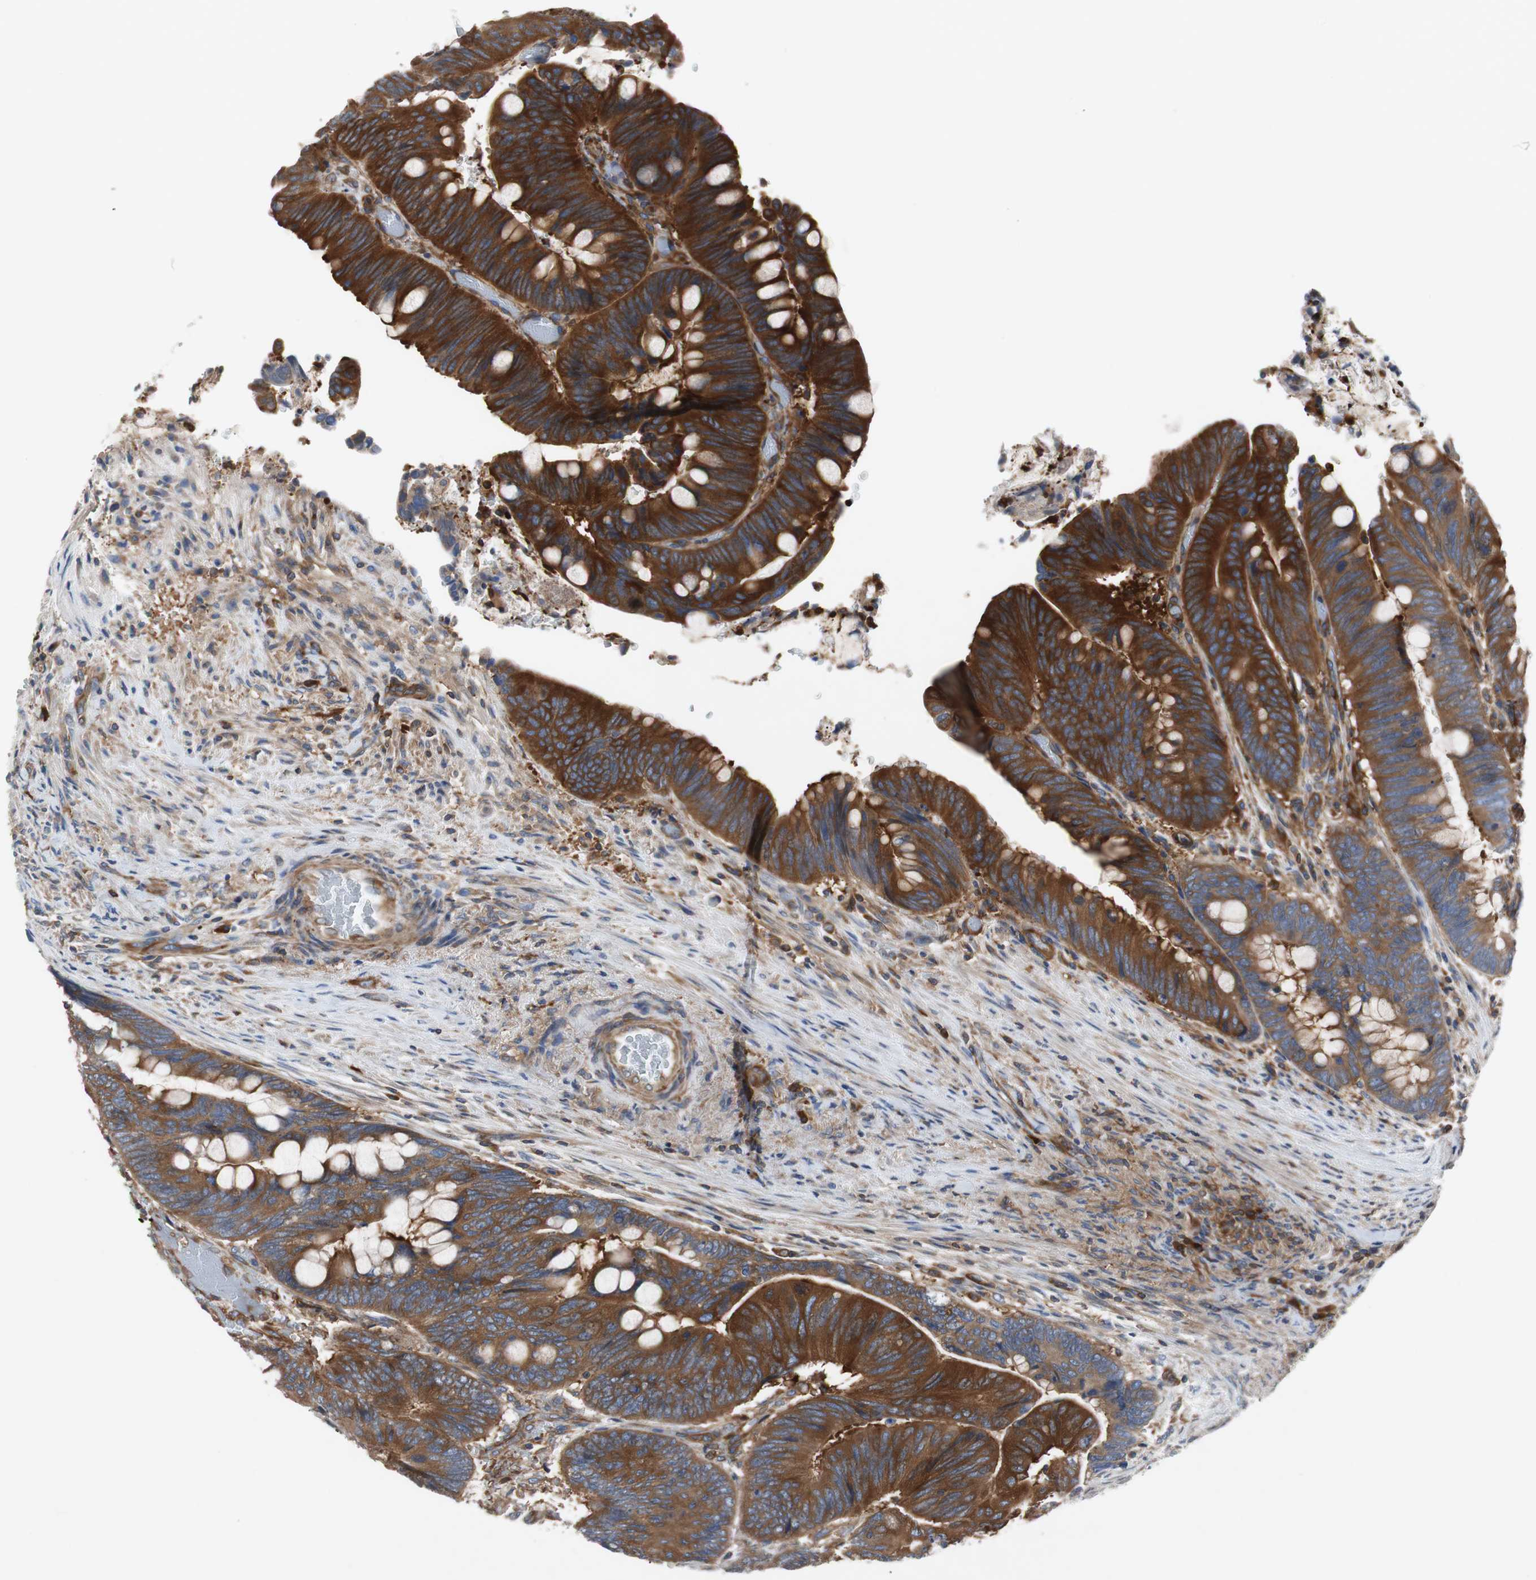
{"staining": {"intensity": "strong", "quantity": ">75%", "location": "cytoplasmic/membranous"}, "tissue": "colorectal cancer", "cell_type": "Tumor cells", "image_type": "cancer", "snomed": [{"axis": "morphology", "description": "Normal tissue, NOS"}, {"axis": "morphology", "description": "Adenocarcinoma, NOS"}, {"axis": "topography", "description": "Rectum"}, {"axis": "topography", "description": "Peripheral nerve tissue"}], "caption": "A brown stain shows strong cytoplasmic/membranous positivity of a protein in human colorectal adenocarcinoma tumor cells.", "gene": "GYS1", "patient": {"sex": "male", "age": 92}}